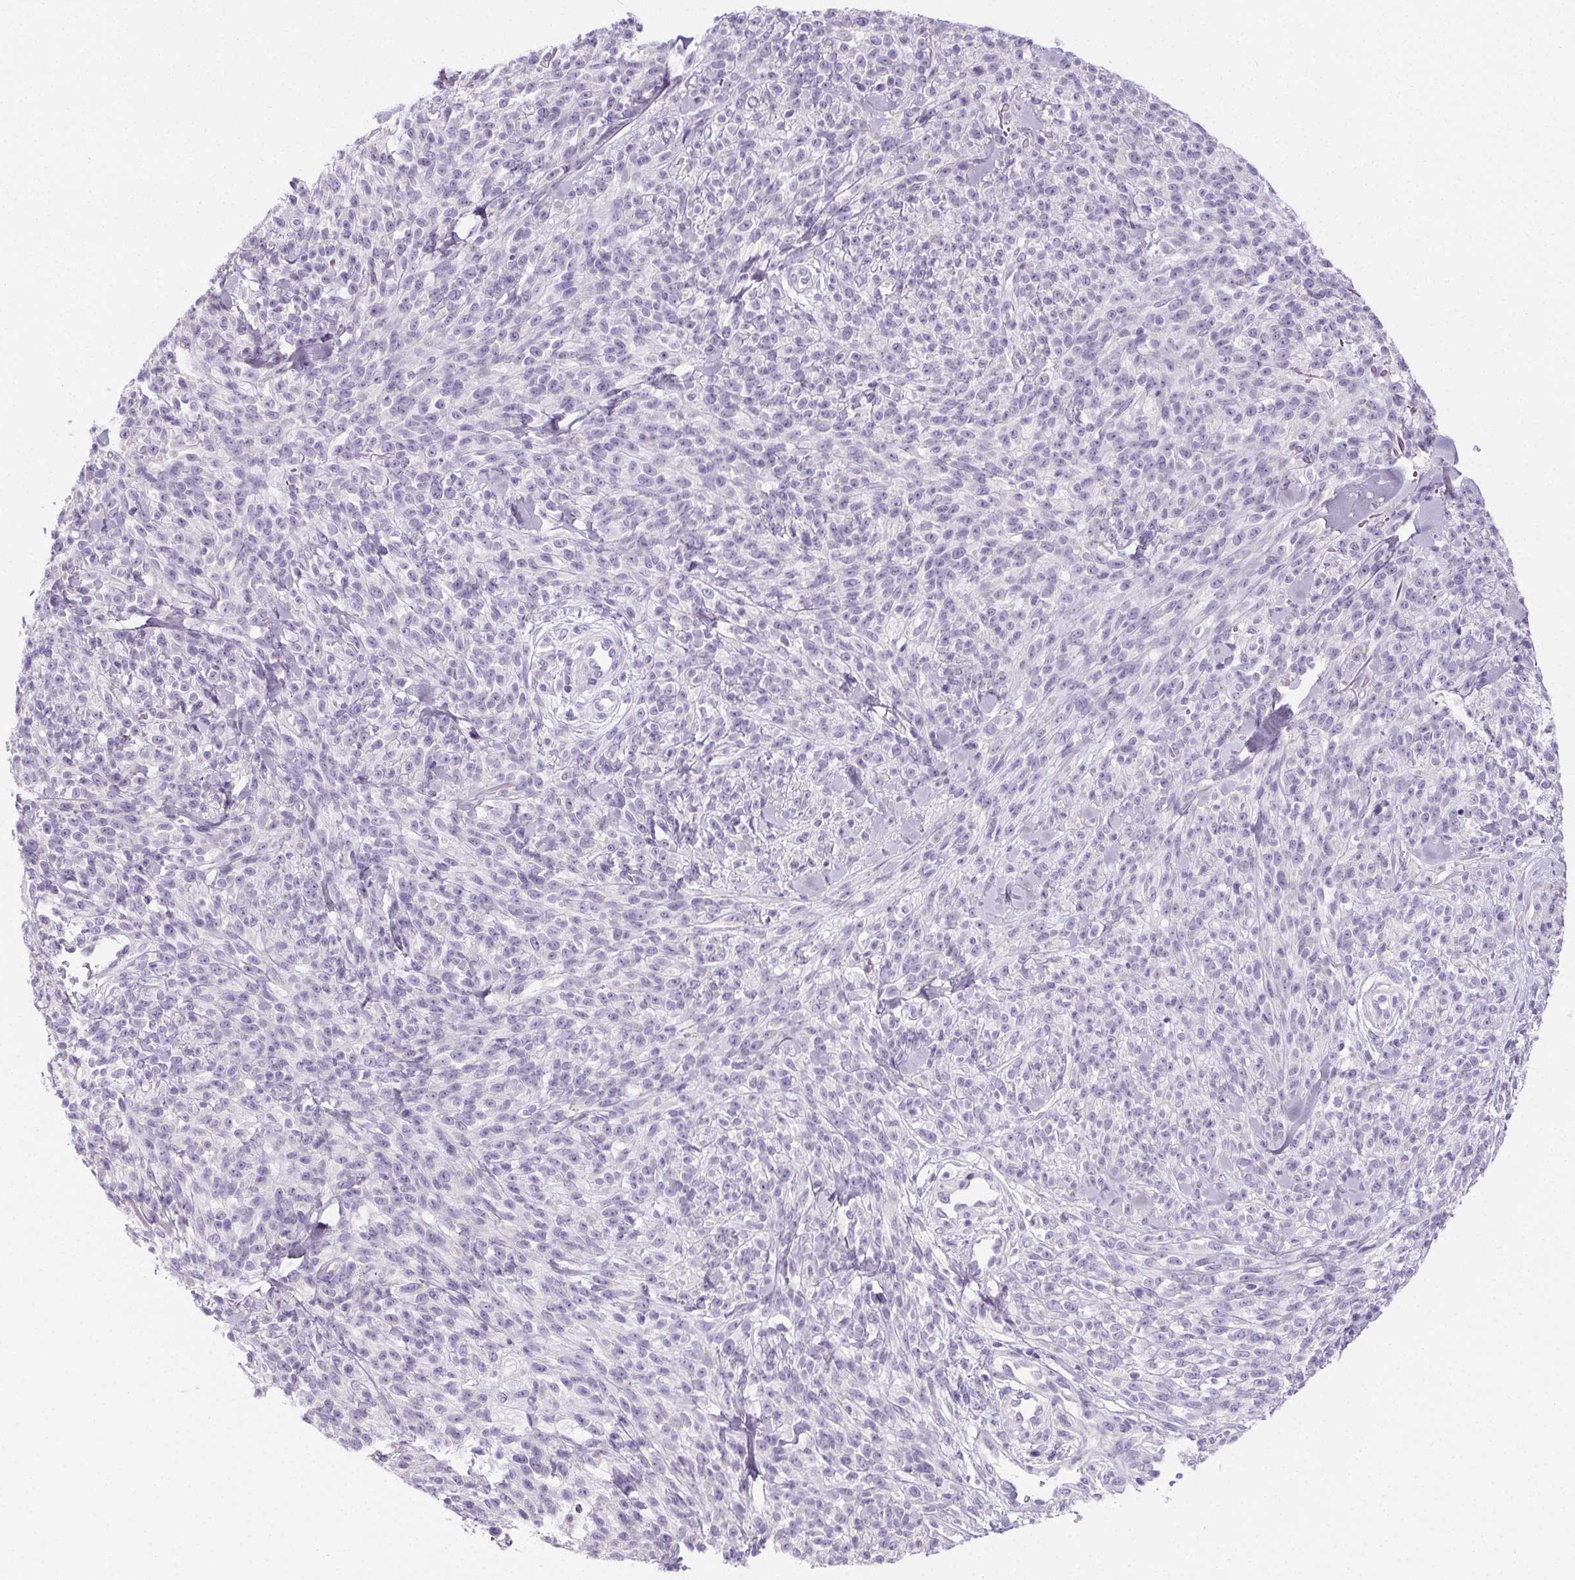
{"staining": {"intensity": "negative", "quantity": "none", "location": "none"}, "tissue": "melanoma", "cell_type": "Tumor cells", "image_type": "cancer", "snomed": [{"axis": "morphology", "description": "Malignant melanoma, NOS"}, {"axis": "topography", "description": "Skin"}, {"axis": "topography", "description": "Skin of trunk"}], "caption": "Malignant melanoma was stained to show a protein in brown. There is no significant staining in tumor cells.", "gene": "ELAVL2", "patient": {"sex": "male", "age": 74}}